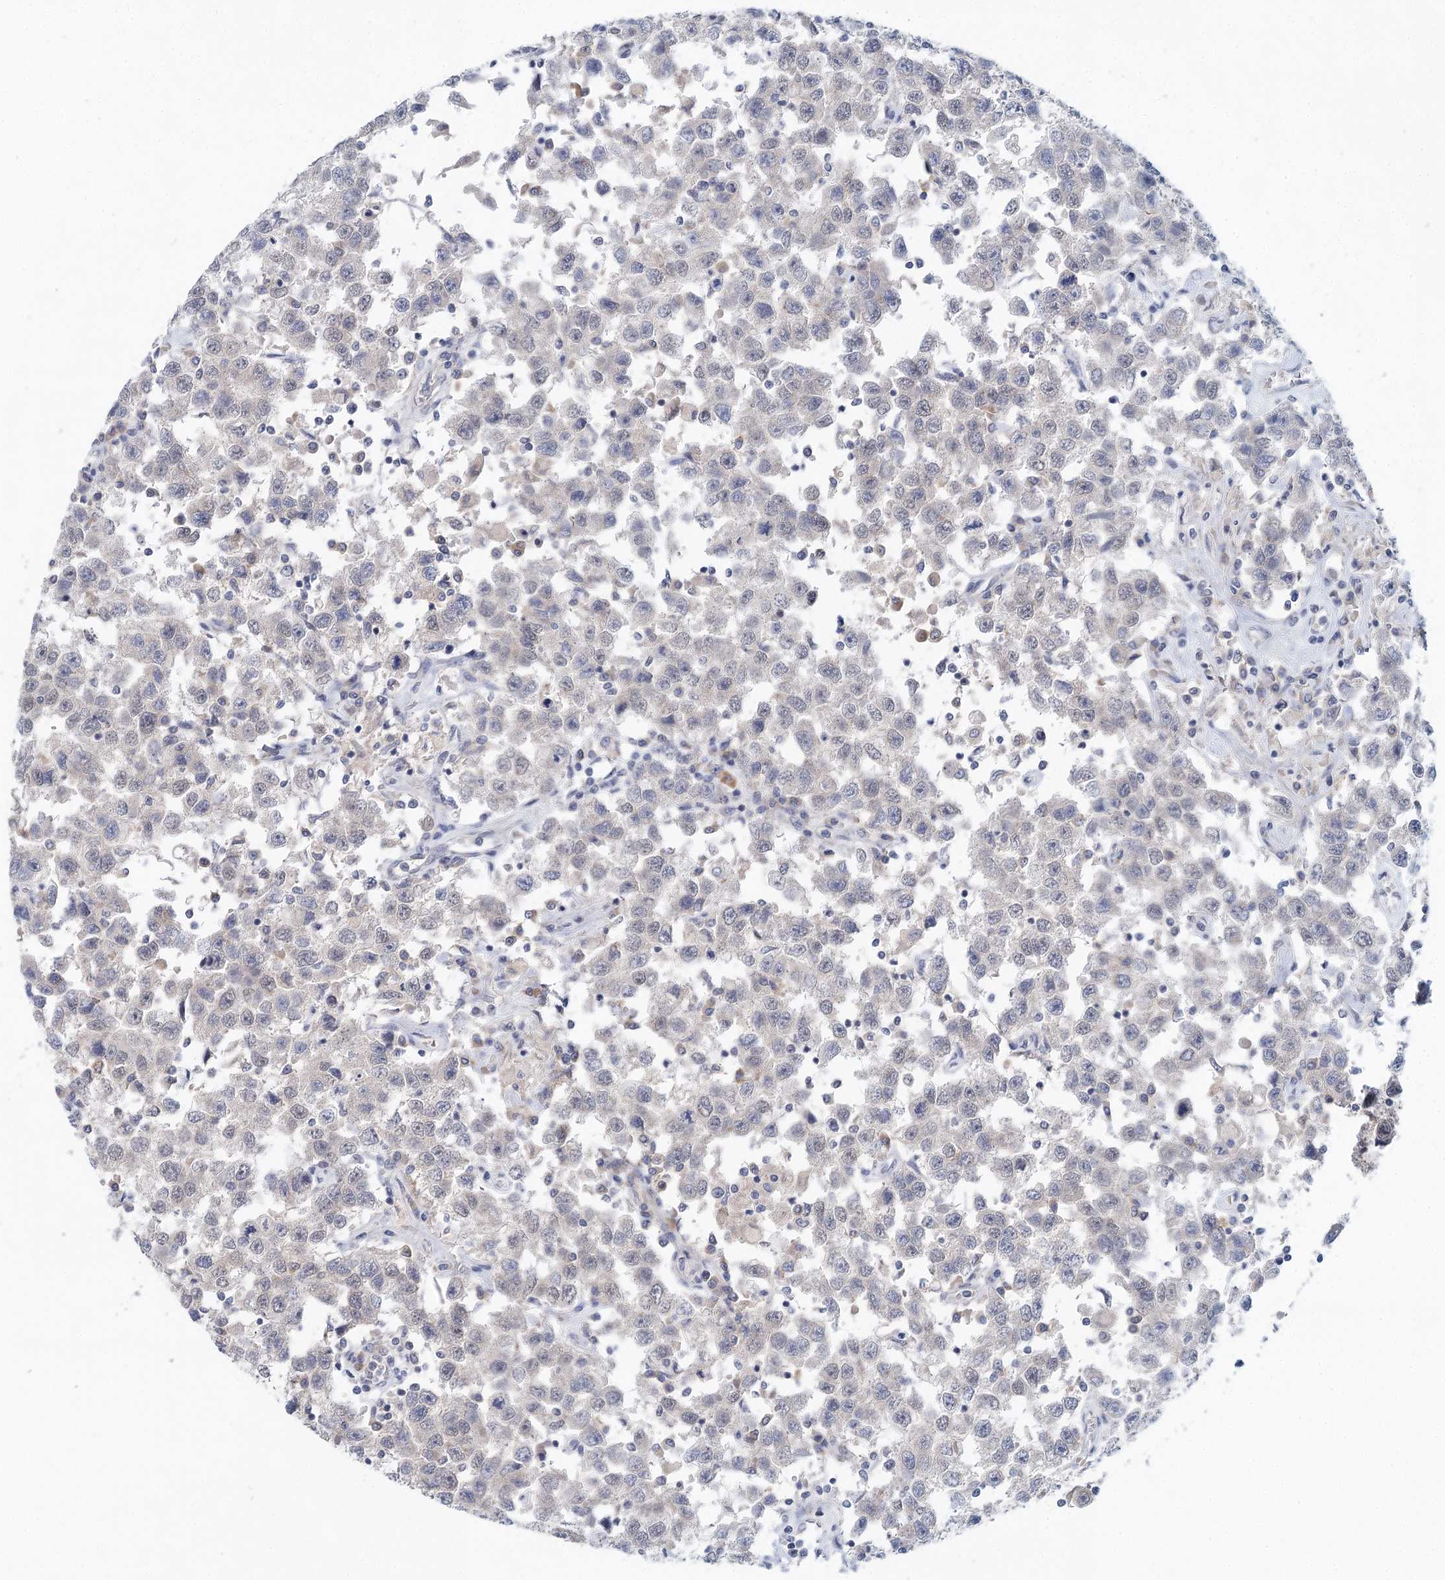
{"staining": {"intensity": "negative", "quantity": "none", "location": "none"}, "tissue": "testis cancer", "cell_type": "Tumor cells", "image_type": "cancer", "snomed": [{"axis": "morphology", "description": "Seminoma, NOS"}, {"axis": "topography", "description": "Testis"}], "caption": "Tumor cells show no significant staining in testis seminoma.", "gene": "BLTP1", "patient": {"sex": "male", "age": 41}}